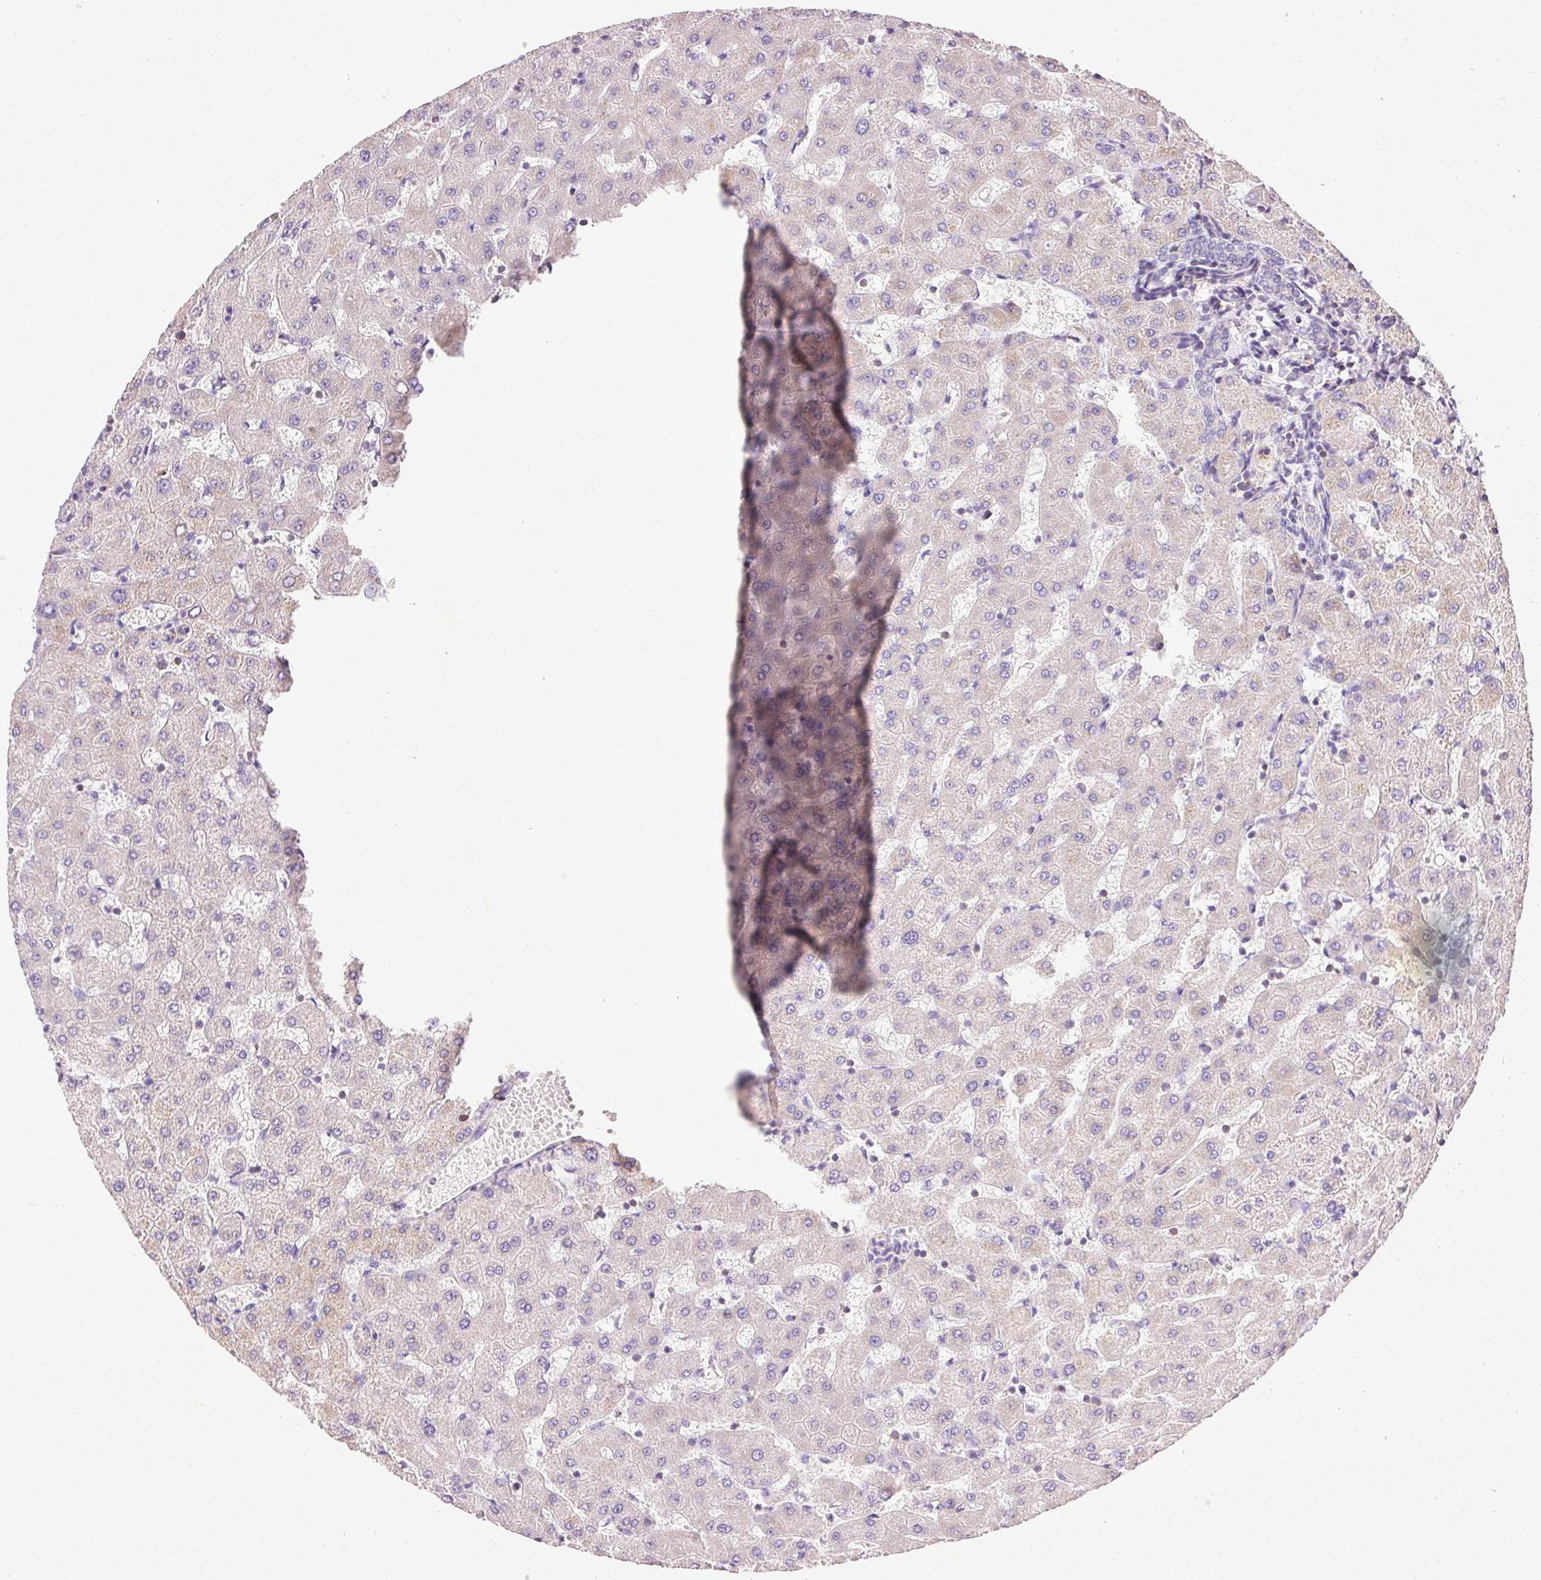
{"staining": {"intensity": "negative", "quantity": "none", "location": "none"}, "tissue": "liver", "cell_type": "Cholangiocytes", "image_type": "normal", "snomed": [{"axis": "morphology", "description": "Normal tissue, NOS"}, {"axis": "topography", "description": "Liver"}], "caption": "The immunohistochemistry (IHC) micrograph has no significant staining in cholangiocytes of liver.", "gene": "IMMT", "patient": {"sex": "female", "age": 63}}